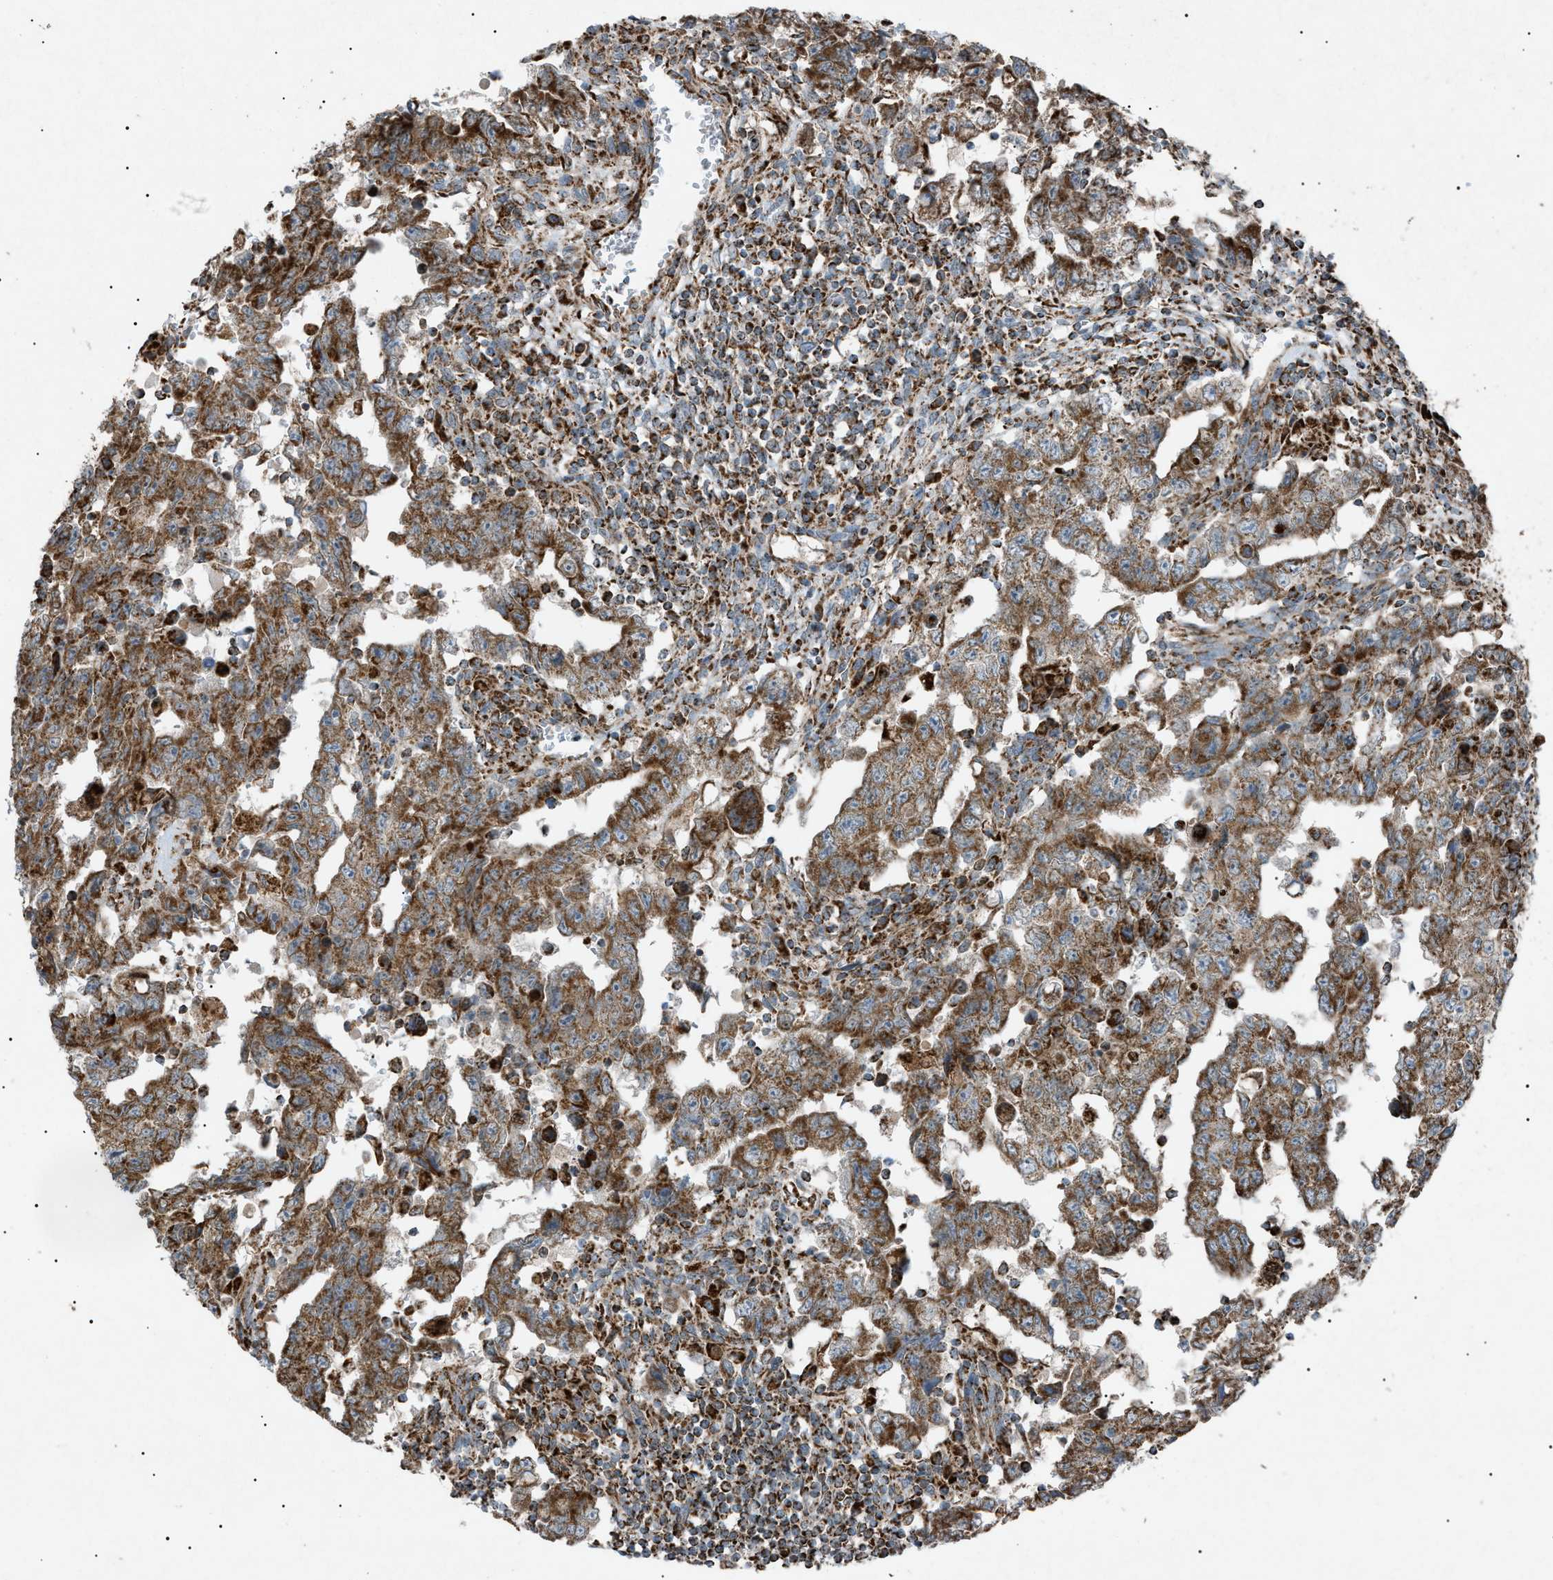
{"staining": {"intensity": "moderate", "quantity": ">75%", "location": "cytoplasmic/membranous"}, "tissue": "testis cancer", "cell_type": "Tumor cells", "image_type": "cancer", "snomed": [{"axis": "morphology", "description": "Carcinoma, Embryonal, NOS"}, {"axis": "topography", "description": "Testis"}], "caption": "Immunohistochemical staining of human embryonal carcinoma (testis) displays moderate cytoplasmic/membranous protein expression in about >75% of tumor cells. (DAB IHC with brightfield microscopy, high magnification).", "gene": "C1GALT1C1", "patient": {"sex": "male", "age": 28}}